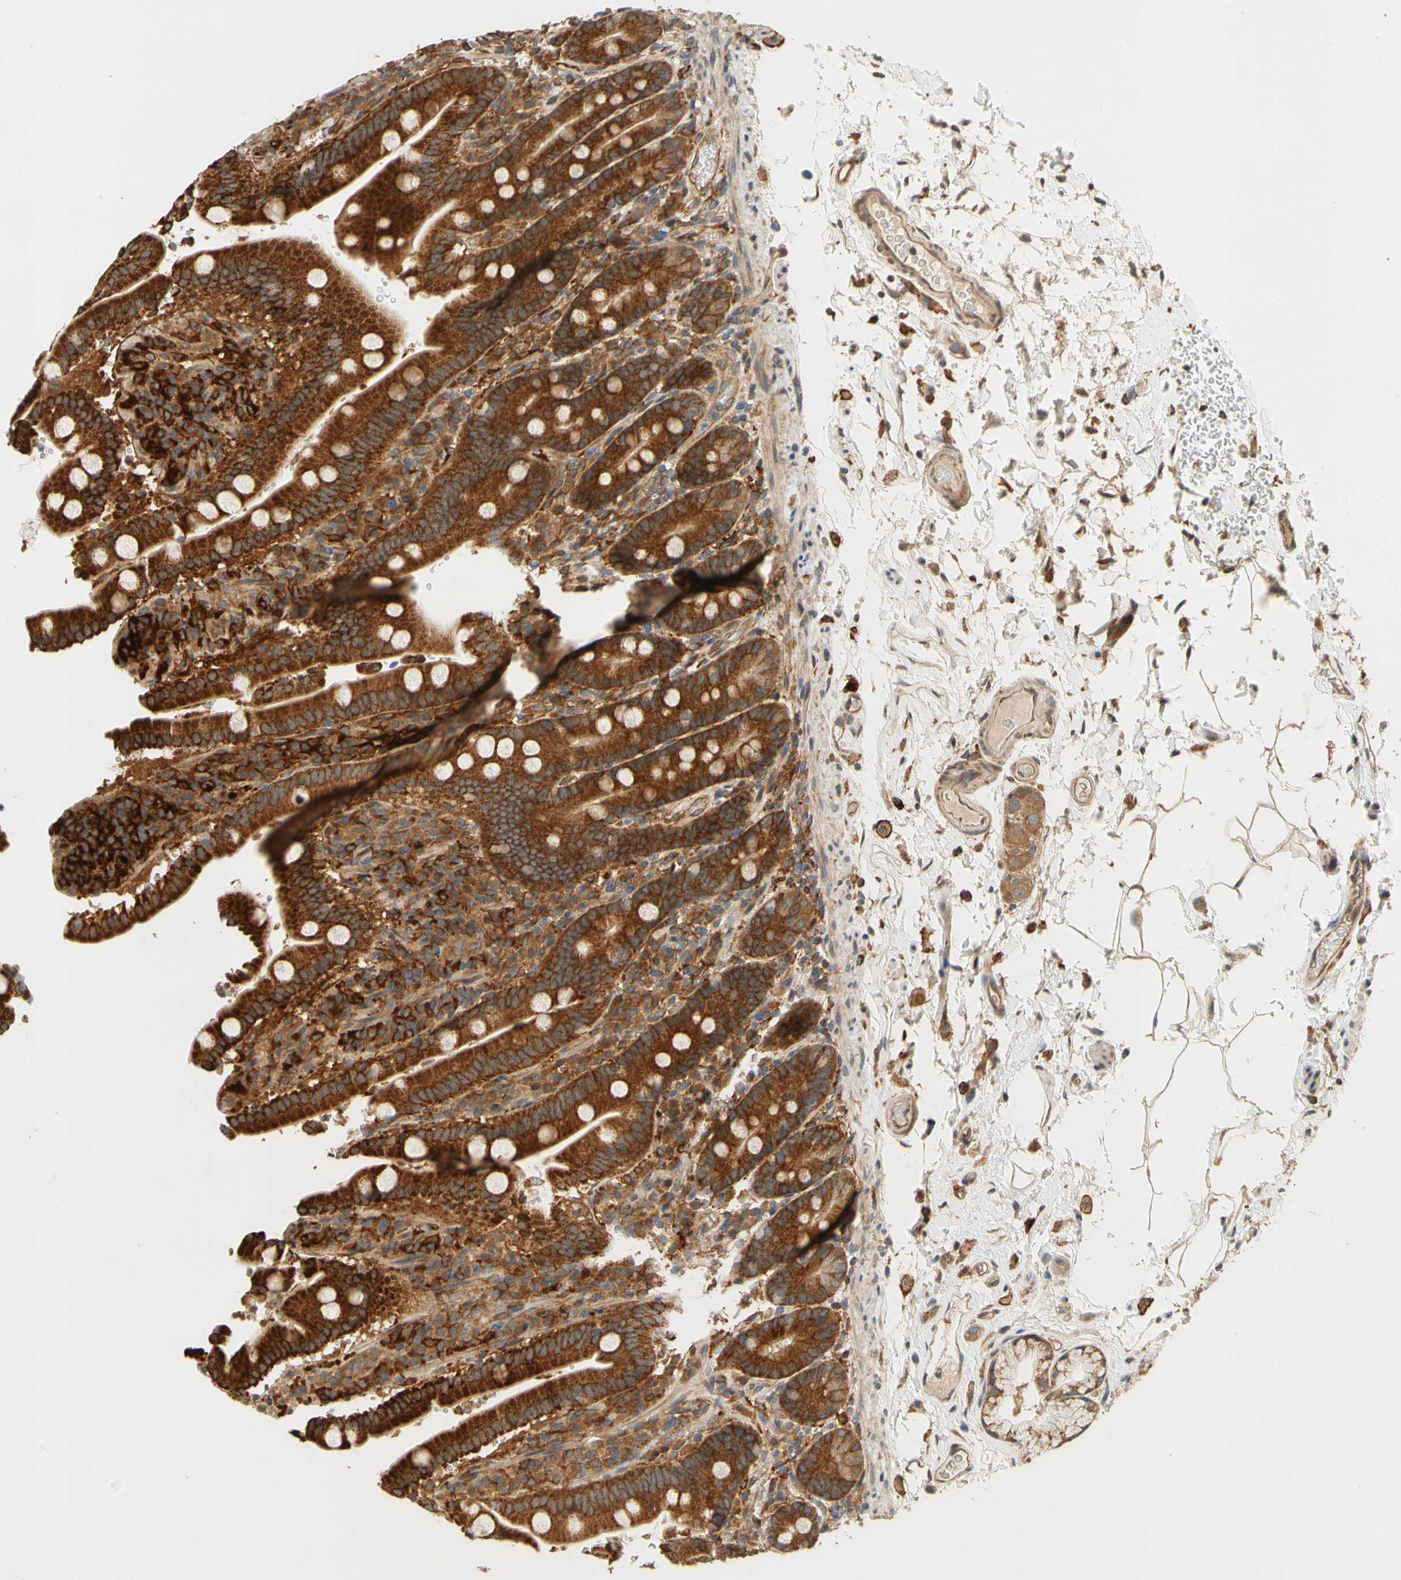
{"staining": {"intensity": "strong", "quantity": ">75%", "location": "cytoplasmic/membranous"}, "tissue": "duodenum", "cell_type": "Glandular cells", "image_type": "normal", "snomed": [{"axis": "morphology", "description": "Normal tissue, NOS"}, {"axis": "topography", "description": "Small intestine, NOS"}], "caption": "A brown stain shows strong cytoplasmic/membranous expression of a protein in glandular cells of unremarkable human duodenum.", "gene": "ANKHD1", "patient": {"sex": "female", "age": 71}}